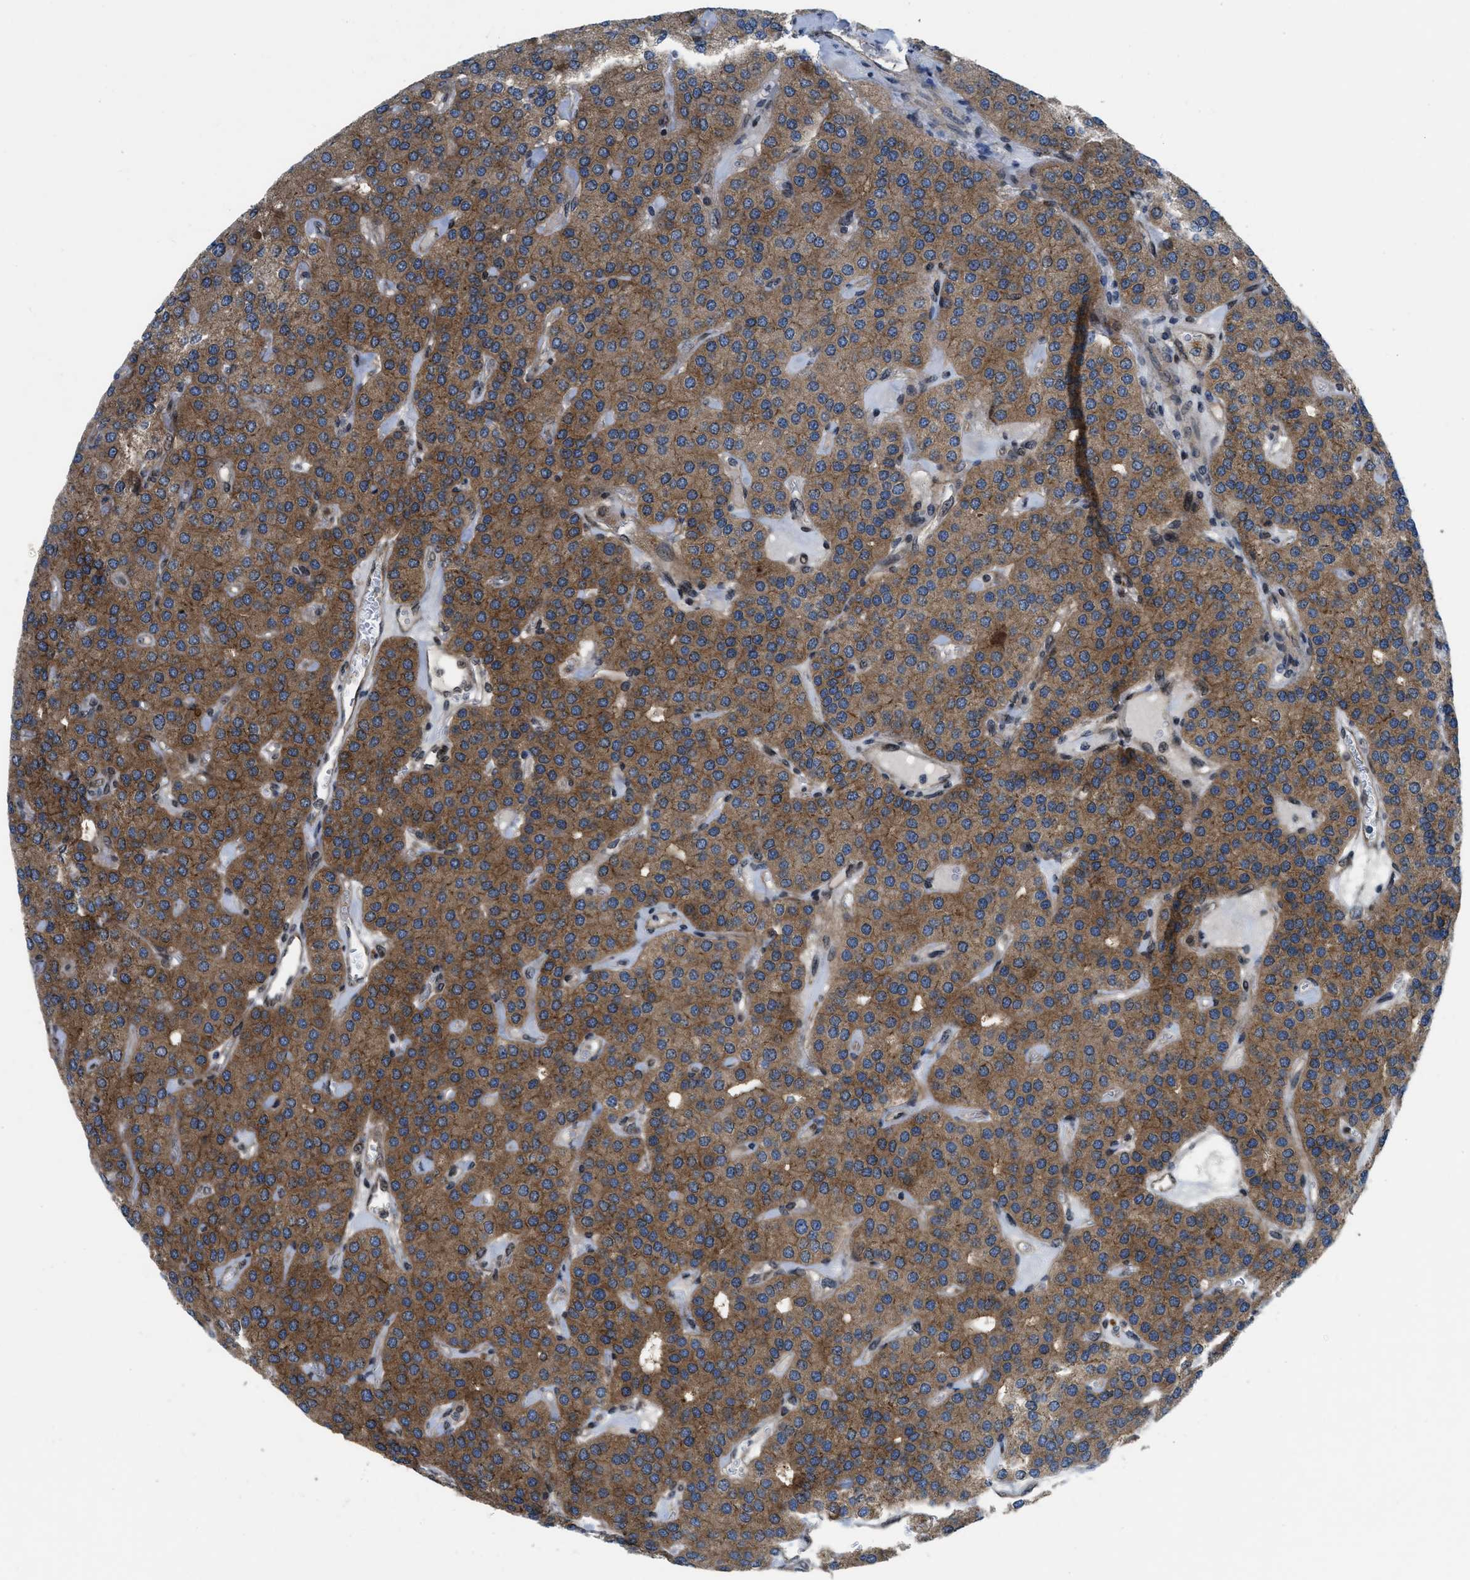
{"staining": {"intensity": "moderate", "quantity": ">75%", "location": "cytoplasmic/membranous"}, "tissue": "parathyroid gland", "cell_type": "Glandular cells", "image_type": "normal", "snomed": [{"axis": "morphology", "description": "Normal tissue, NOS"}, {"axis": "morphology", "description": "Adenoma, NOS"}, {"axis": "topography", "description": "Parathyroid gland"}], "caption": "This is a micrograph of IHC staining of benign parathyroid gland, which shows moderate expression in the cytoplasmic/membranous of glandular cells.", "gene": "PPP2CB", "patient": {"sex": "female", "age": 86}}